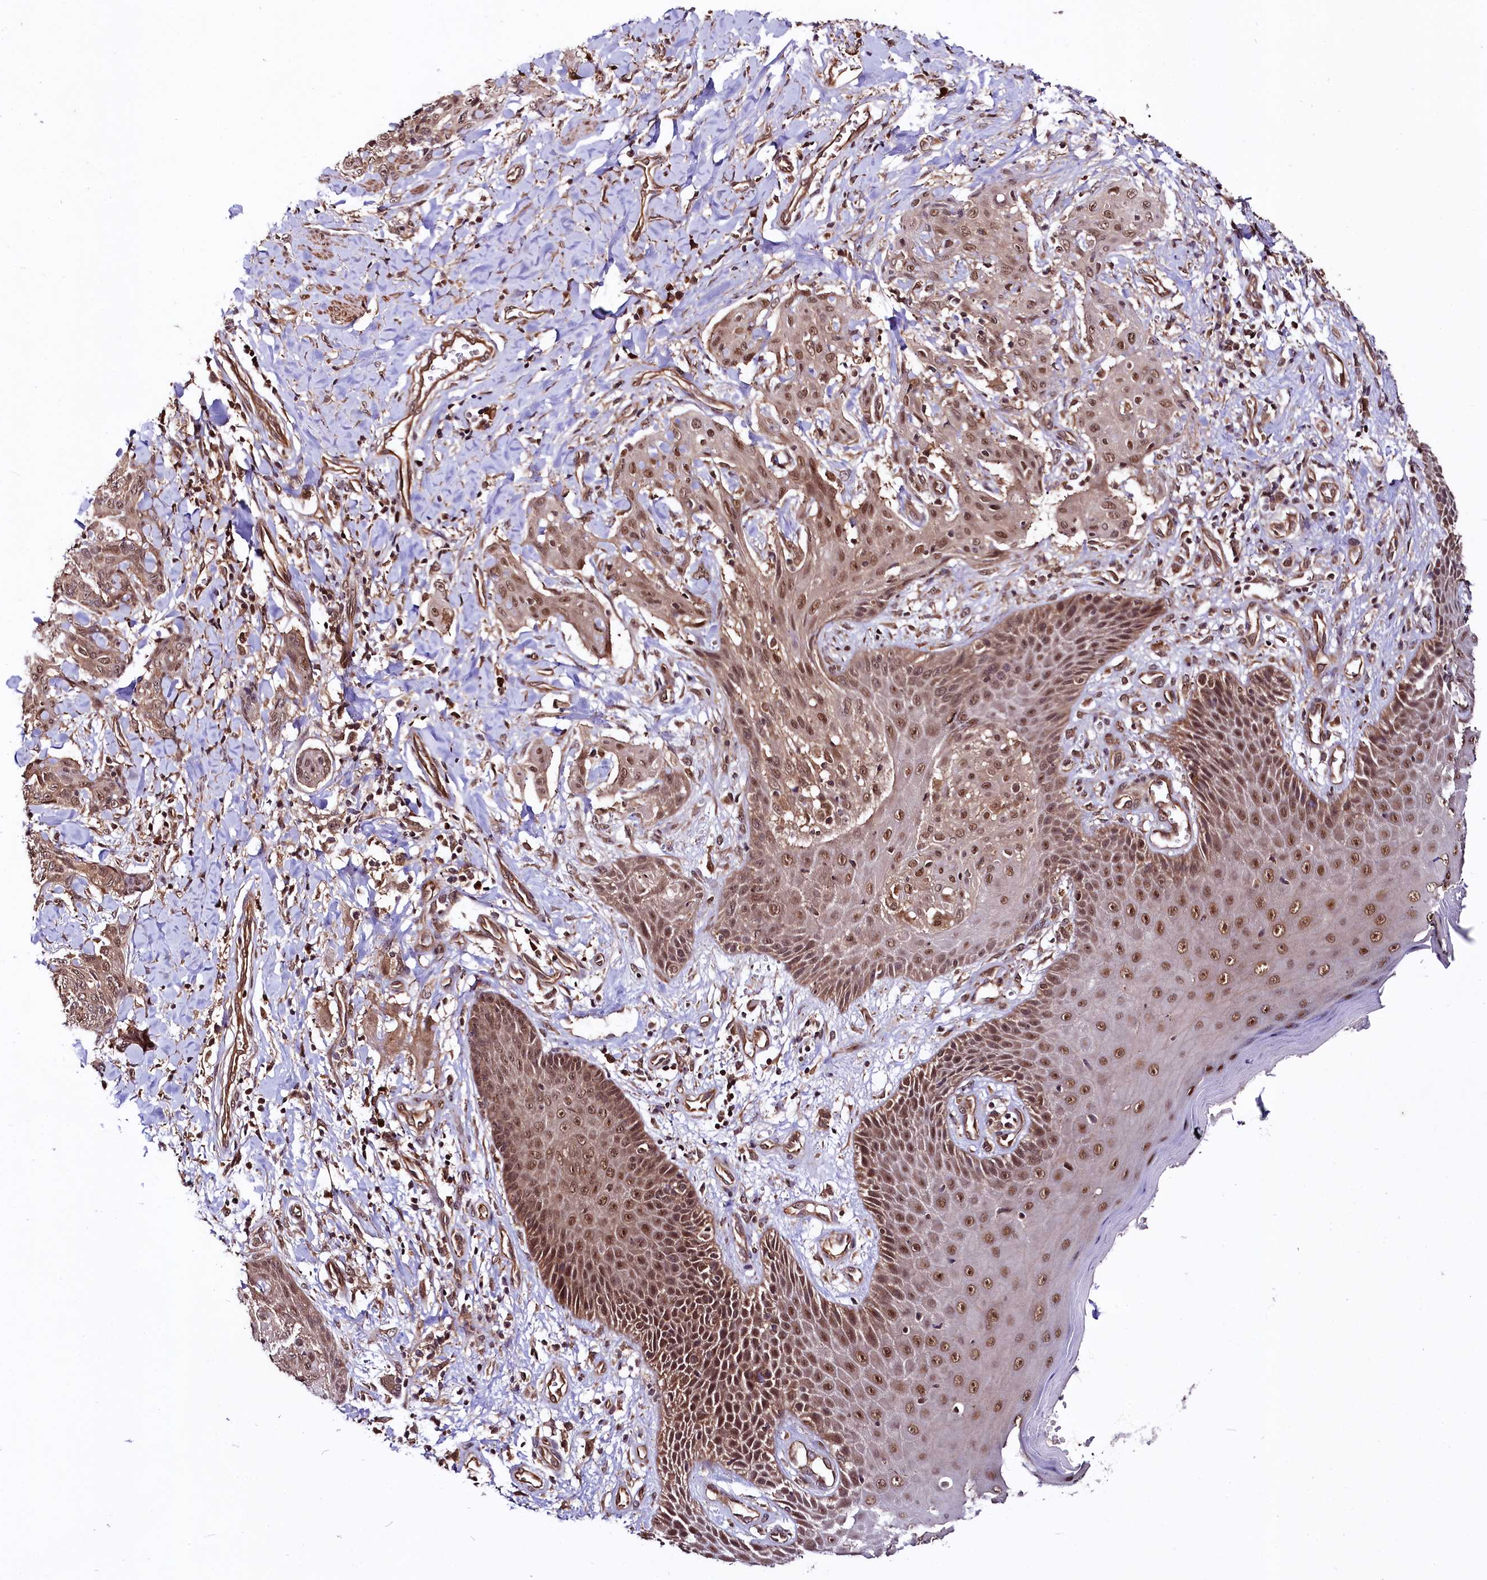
{"staining": {"intensity": "moderate", "quantity": ">75%", "location": "cytoplasmic/membranous,nuclear"}, "tissue": "skin cancer", "cell_type": "Tumor cells", "image_type": "cancer", "snomed": [{"axis": "morphology", "description": "Squamous cell carcinoma, NOS"}, {"axis": "topography", "description": "Skin"}, {"axis": "topography", "description": "Vulva"}], "caption": "High-magnification brightfield microscopy of skin squamous cell carcinoma stained with DAB (brown) and counterstained with hematoxylin (blue). tumor cells exhibit moderate cytoplasmic/membranous and nuclear staining is identified in about>75% of cells. The staining was performed using DAB to visualize the protein expression in brown, while the nuclei were stained in blue with hematoxylin (Magnification: 20x).", "gene": "UBE3A", "patient": {"sex": "female", "age": 85}}